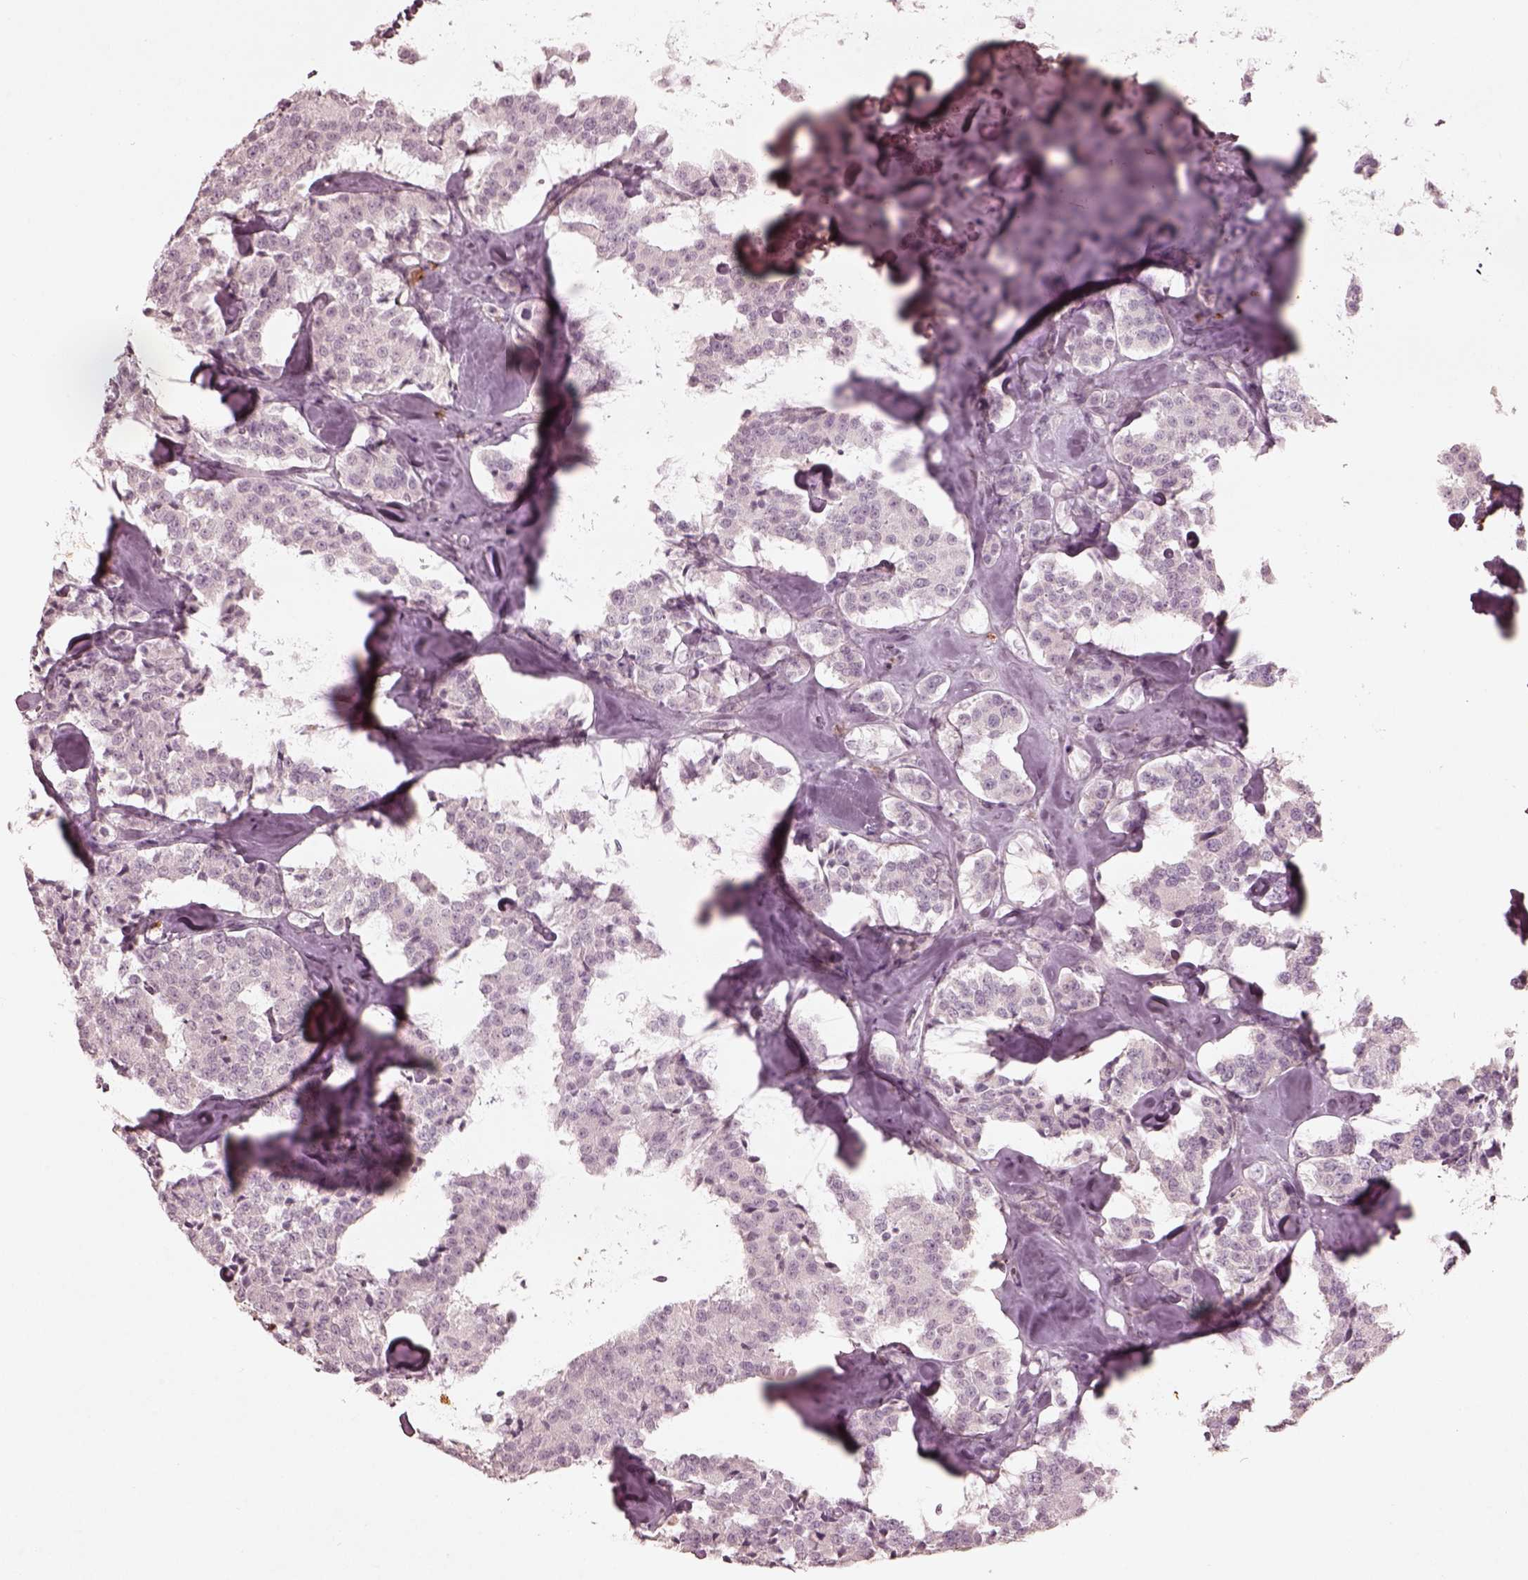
{"staining": {"intensity": "negative", "quantity": "none", "location": "none"}, "tissue": "carcinoid", "cell_type": "Tumor cells", "image_type": "cancer", "snomed": [{"axis": "morphology", "description": "Carcinoid, malignant, NOS"}, {"axis": "topography", "description": "Pancreas"}], "caption": "Immunohistochemistry image of neoplastic tissue: carcinoid stained with DAB shows no significant protein expression in tumor cells. (Stains: DAB immunohistochemistry (IHC) with hematoxylin counter stain, Microscopy: brightfield microscopy at high magnification).", "gene": "ADRB3", "patient": {"sex": "male", "age": 41}}